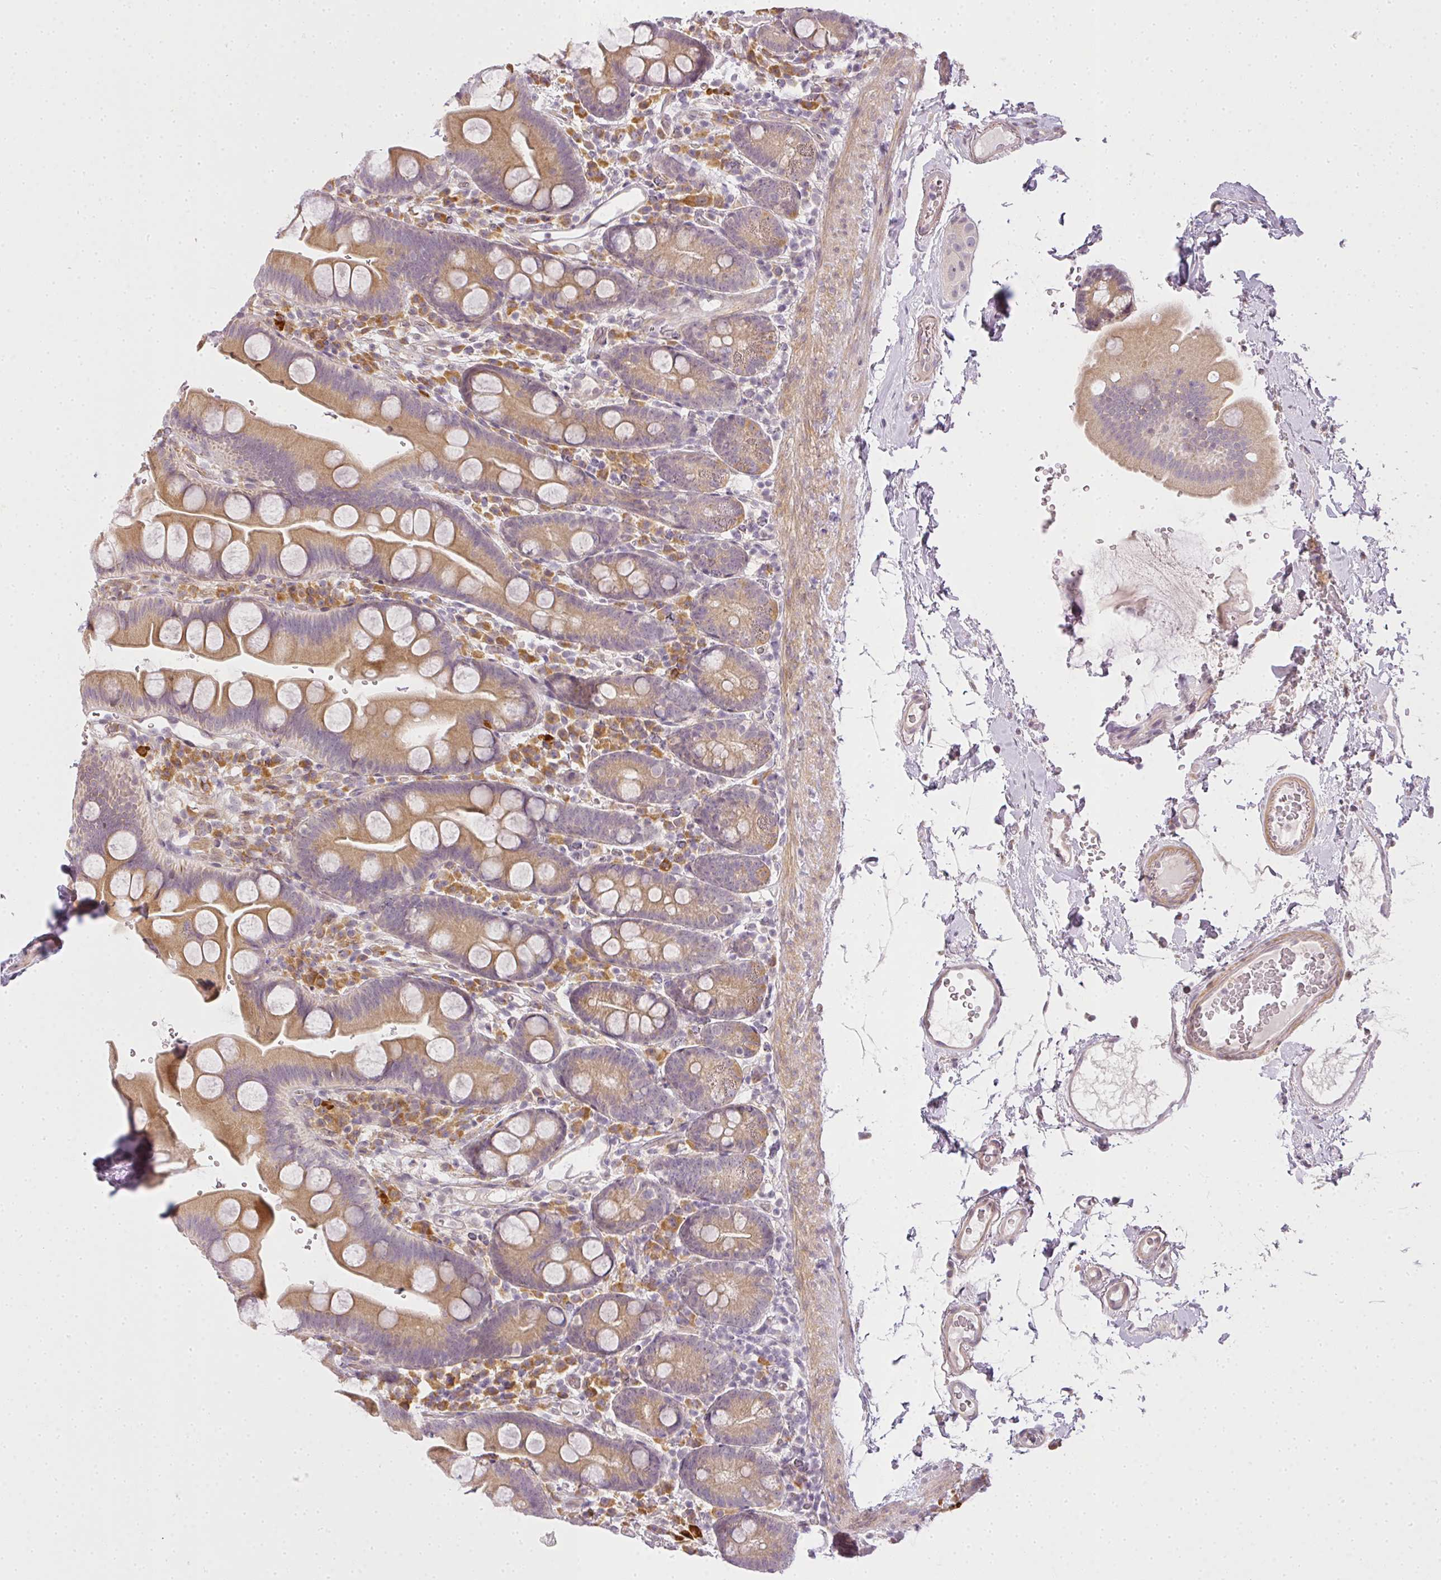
{"staining": {"intensity": "moderate", "quantity": ">75%", "location": "cytoplasmic/membranous"}, "tissue": "small intestine", "cell_type": "Glandular cells", "image_type": "normal", "snomed": [{"axis": "morphology", "description": "Normal tissue, NOS"}, {"axis": "topography", "description": "Small intestine"}], "caption": "Normal small intestine was stained to show a protein in brown. There is medium levels of moderate cytoplasmic/membranous expression in approximately >75% of glandular cells. (DAB (3,3'-diaminobenzidine) IHC, brown staining for protein, blue staining for nuclei).", "gene": "MED19", "patient": {"sex": "female", "age": 68}}